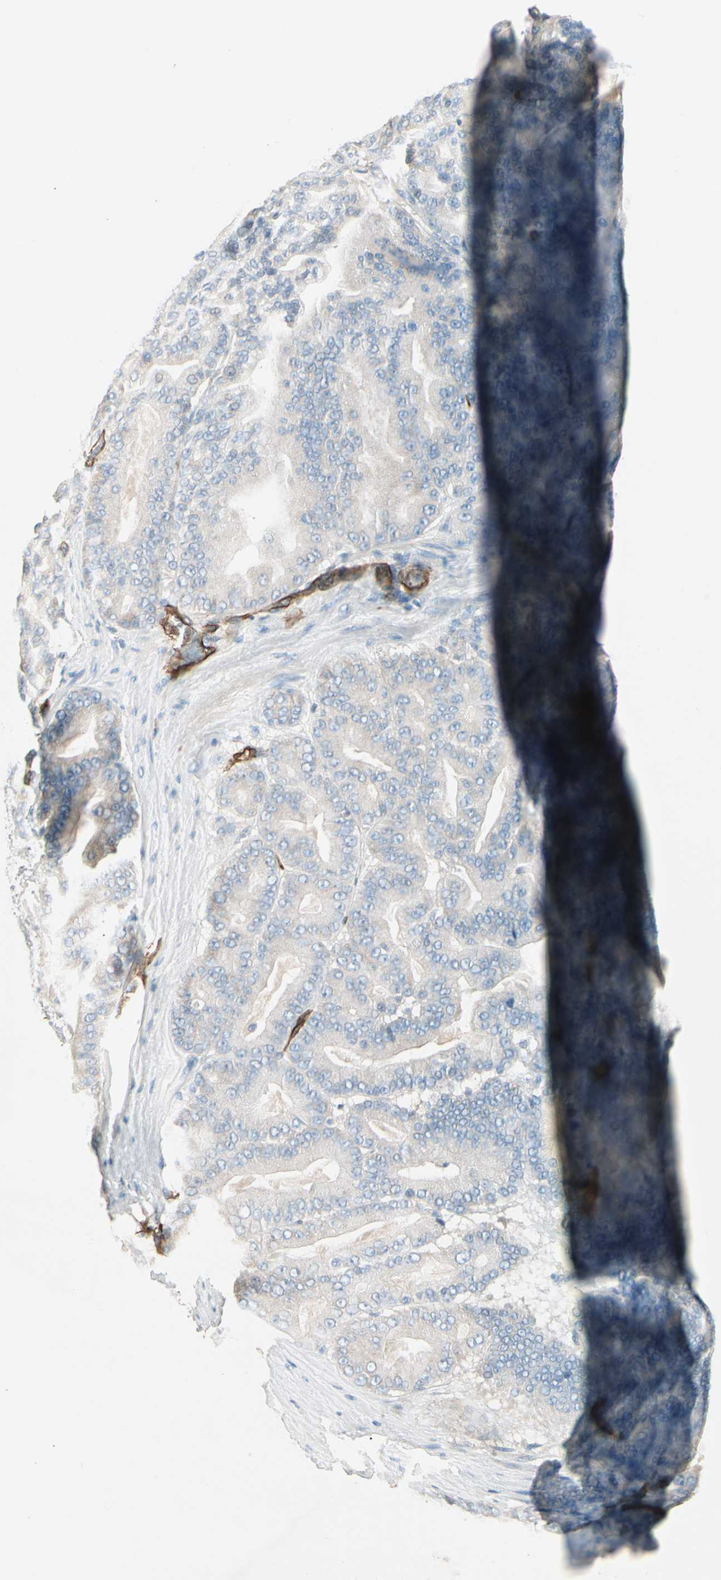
{"staining": {"intensity": "negative", "quantity": "none", "location": "none"}, "tissue": "pancreatic cancer", "cell_type": "Tumor cells", "image_type": "cancer", "snomed": [{"axis": "morphology", "description": "Adenocarcinoma, NOS"}, {"axis": "topography", "description": "Pancreas"}], "caption": "Micrograph shows no significant protein positivity in tumor cells of pancreatic cancer (adenocarcinoma).", "gene": "CD93", "patient": {"sex": "male", "age": 63}}